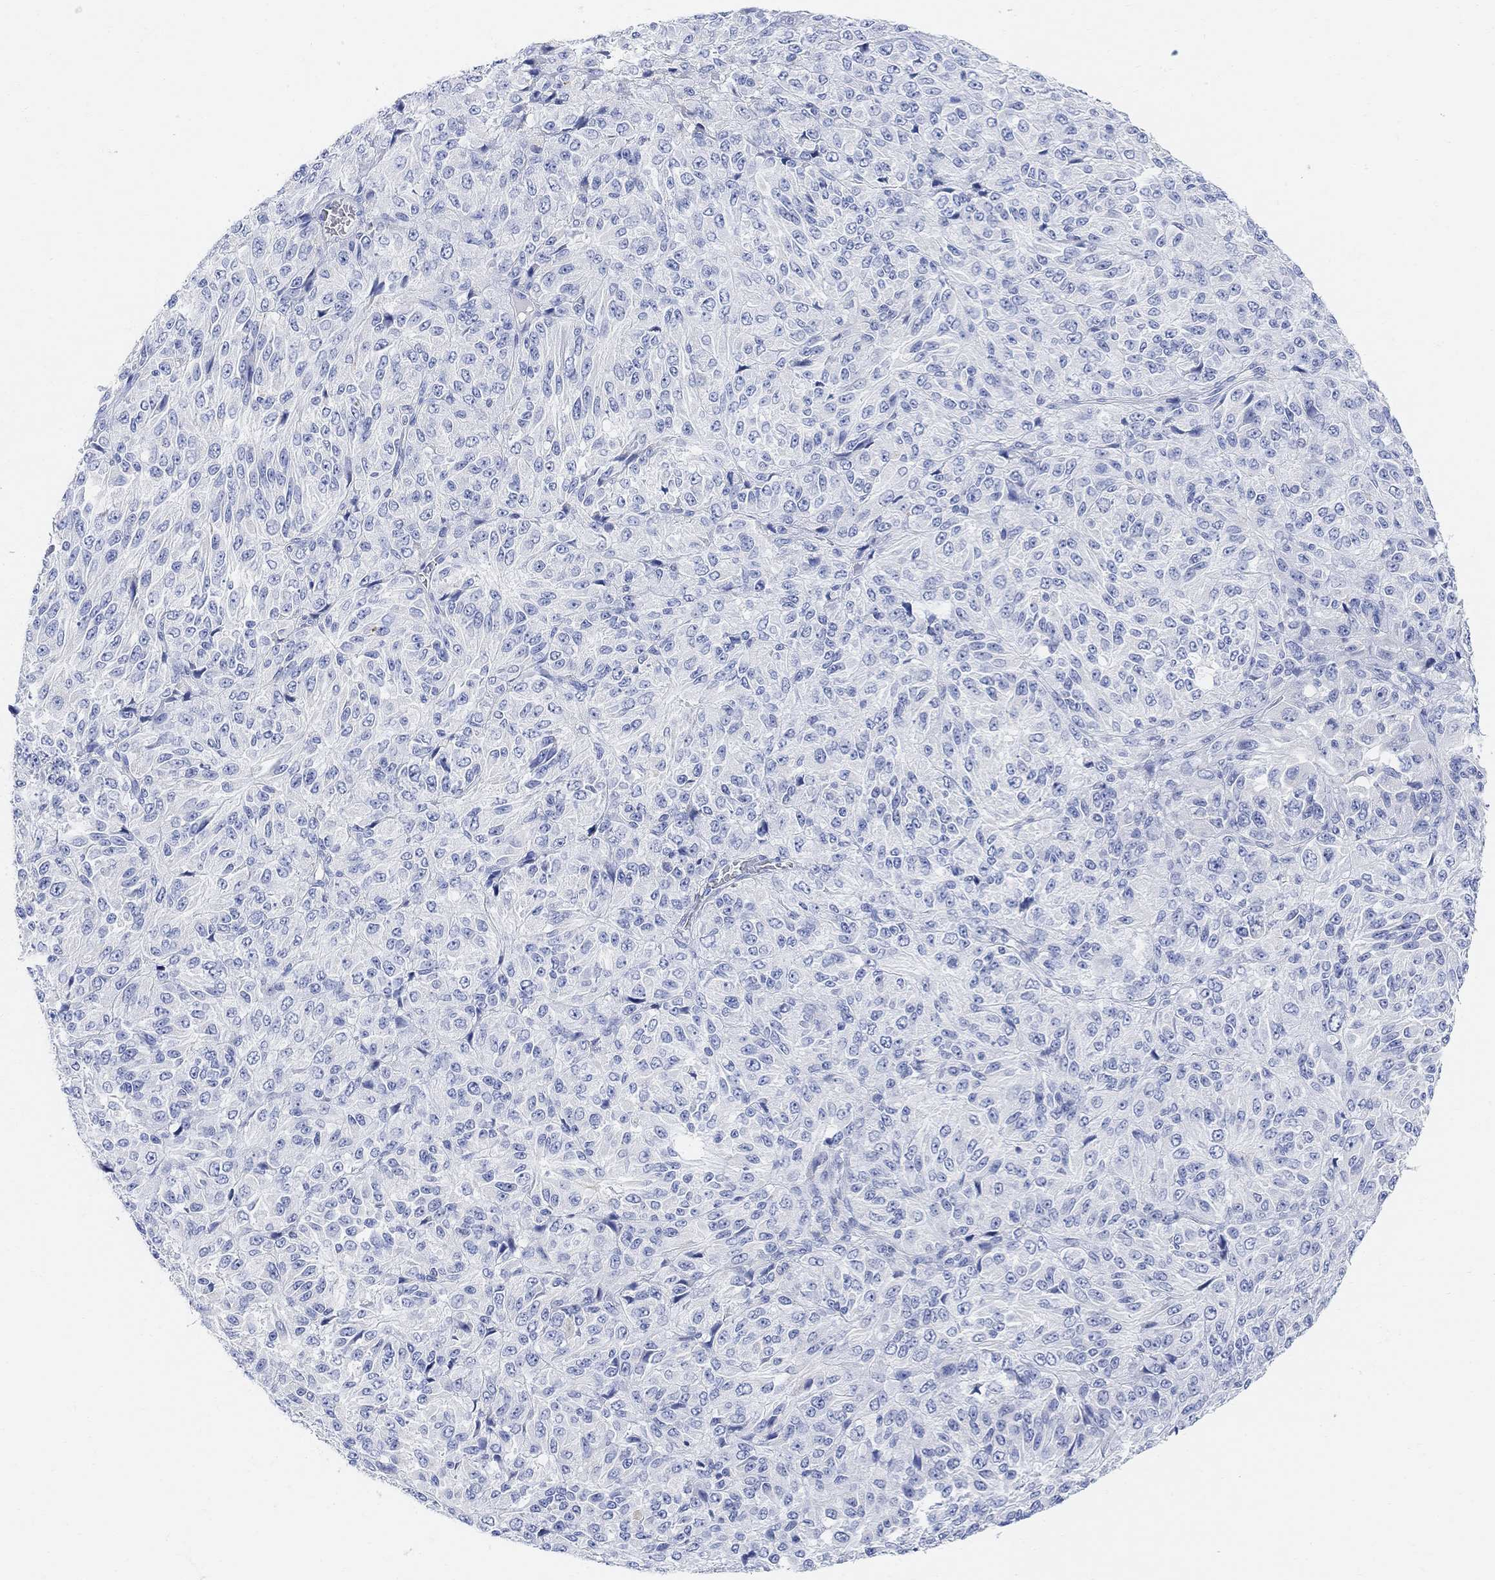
{"staining": {"intensity": "negative", "quantity": "none", "location": "none"}, "tissue": "melanoma", "cell_type": "Tumor cells", "image_type": "cancer", "snomed": [{"axis": "morphology", "description": "Malignant melanoma, Metastatic site"}, {"axis": "topography", "description": "Brain"}], "caption": "IHC of human melanoma reveals no staining in tumor cells.", "gene": "RETNLB", "patient": {"sex": "female", "age": 56}}